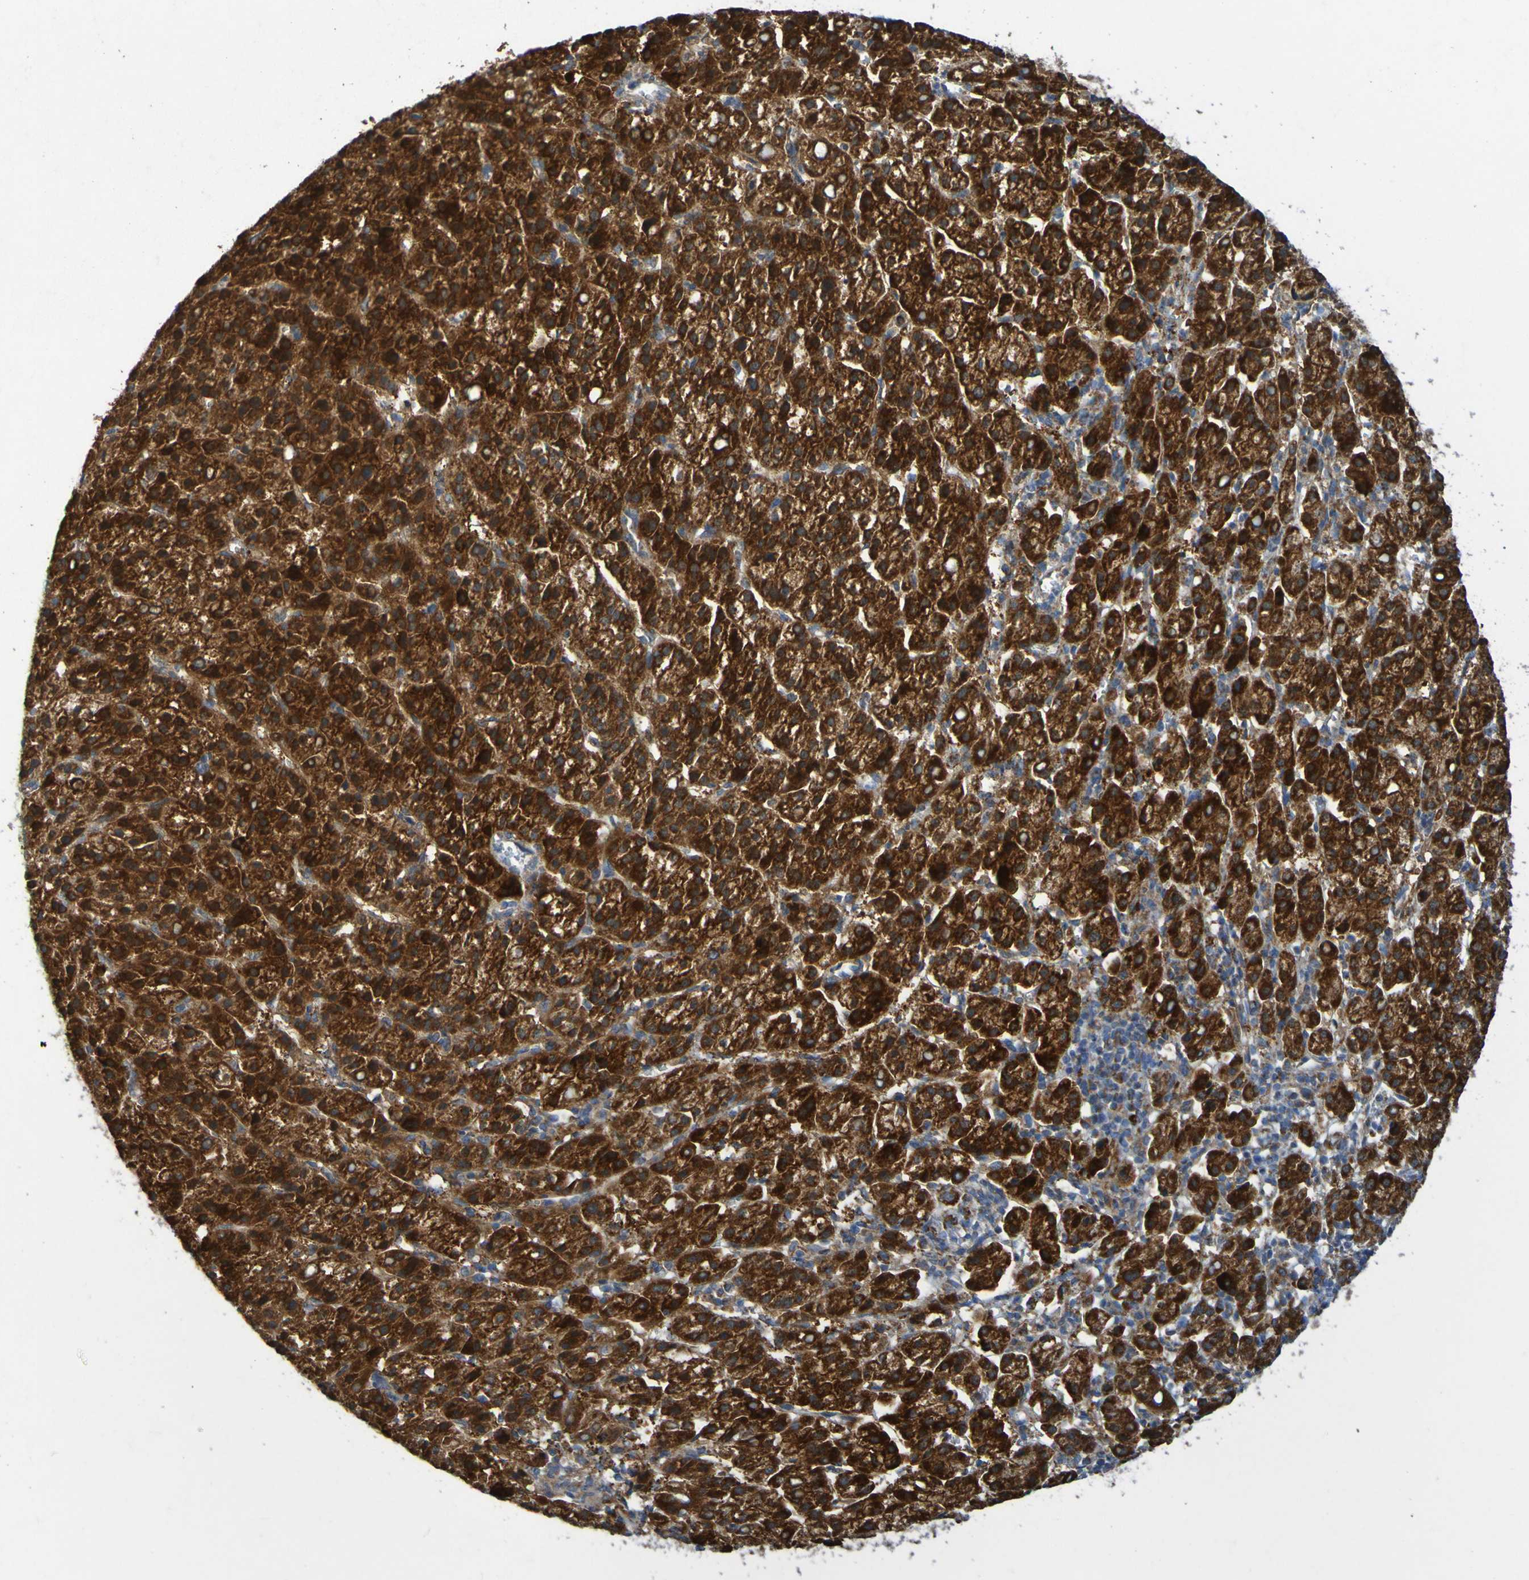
{"staining": {"intensity": "strong", "quantity": ">75%", "location": "cytoplasmic/membranous"}, "tissue": "liver cancer", "cell_type": "Tumor cells", "image_type": "cancer", "snomed": [{"axis": "morphology", "description": "Carcinoma, Hepatocellular, NOS"}, {"axis": "topography", "description": "Liver"}], "caption": "A micrograph of human liver cancer stained for a protein exhibits strong cytoplasmic/membranous brown staining in tumor cells. (Brightfield microscopy of DAB IHC at high magnification).", "gene": "CCDC51", "patient": {"sex": "female", "age": 58}}